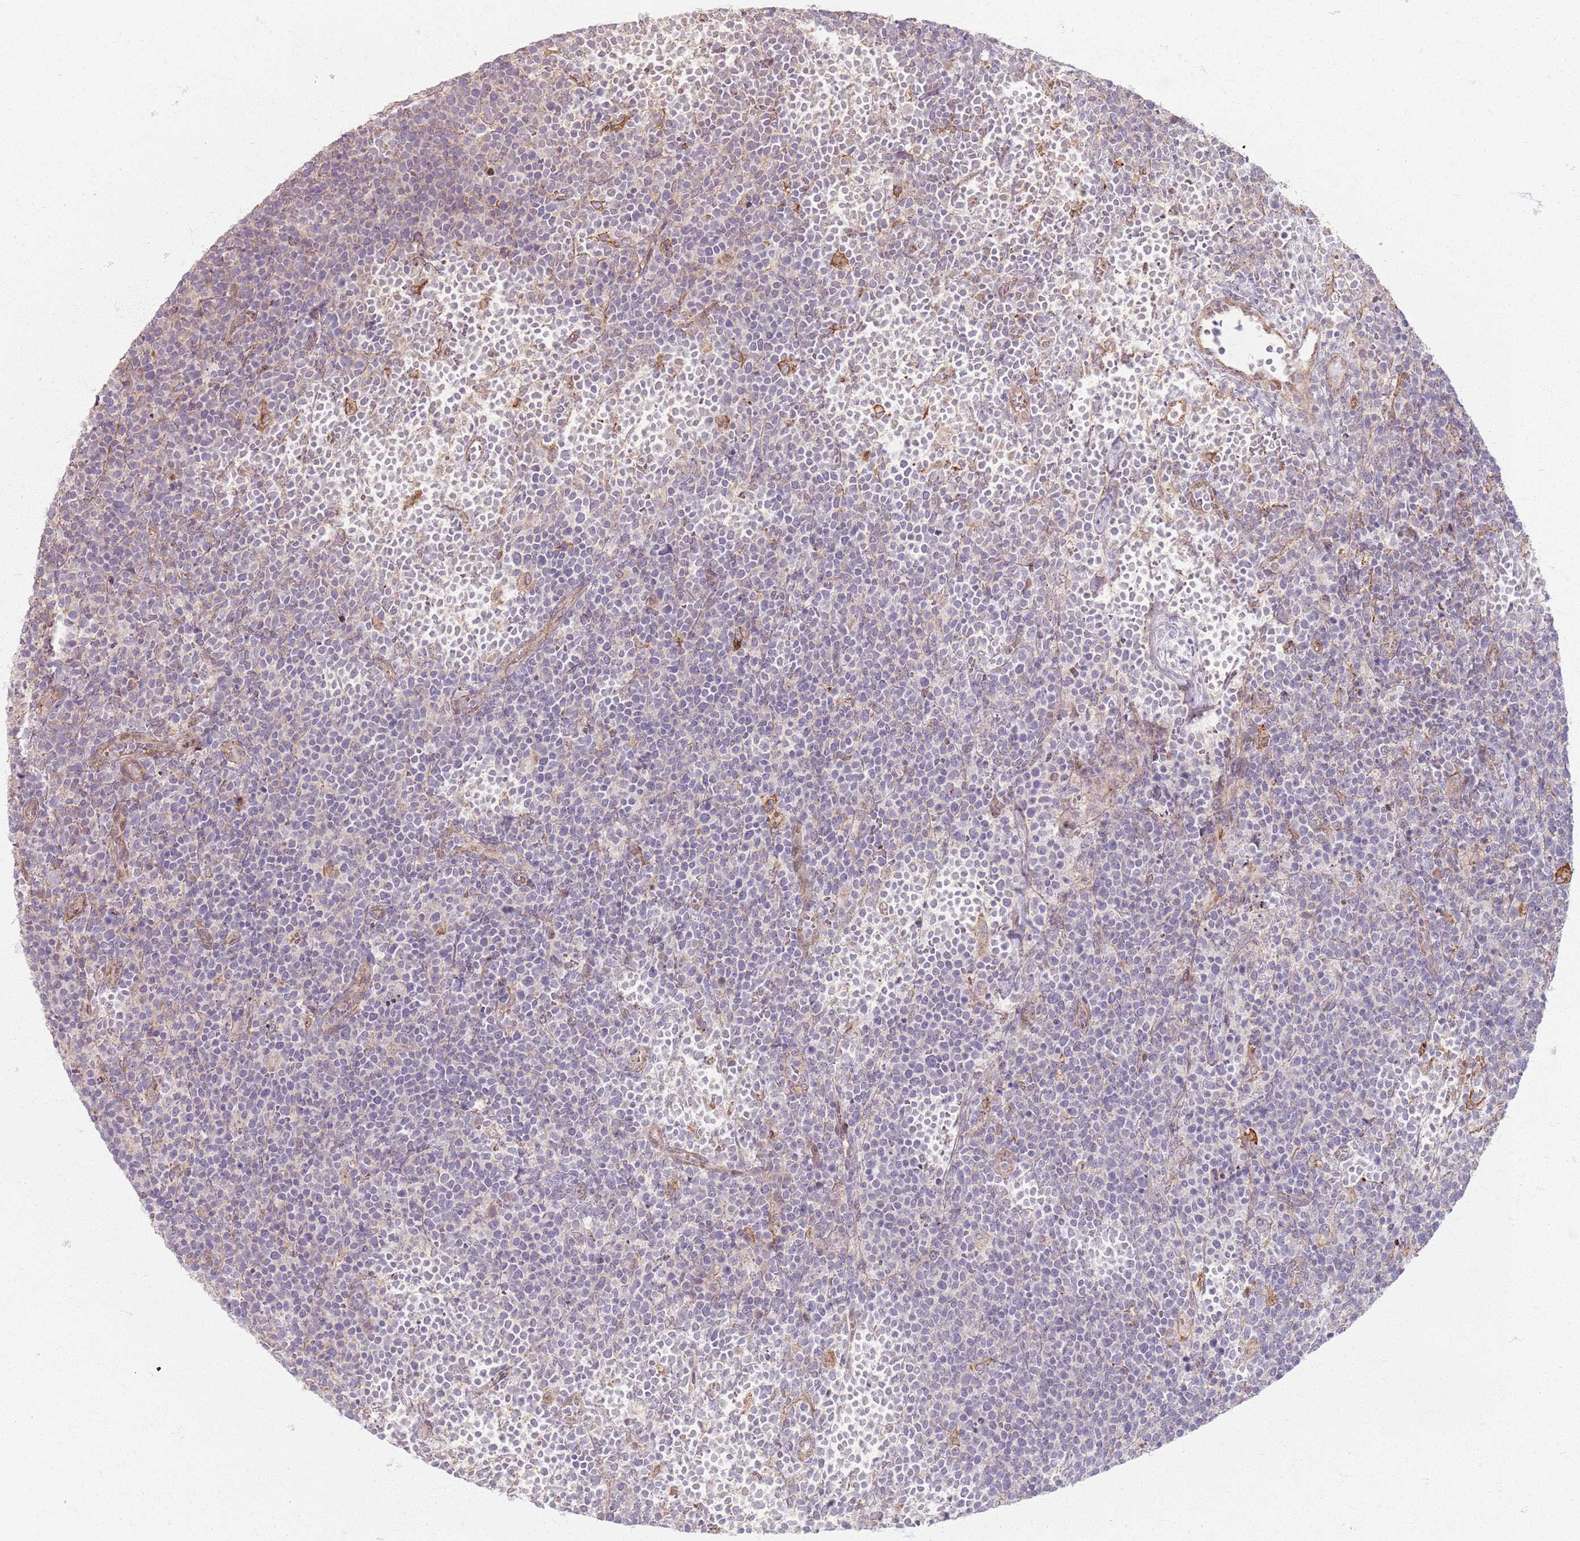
{"staining": {"intensity": "negative", "quantity": "none", "location": "none"}, "tissue": "lymphoma", "cell_type": "Tumor cells", "image_type": "cancer", "snomed": [{"axis": "morphology", "description": "Malignant lymphoma, non-Hodgkin's type, High grade"}, {"axis": "topography", "description": "Lymph node"}], "caption": "Lymphoma was stained to show a protein in brown. There is no significant staining in tumor cells.", "gene": "KCNA5", "patient": {"sex": "male", "age": 61}}